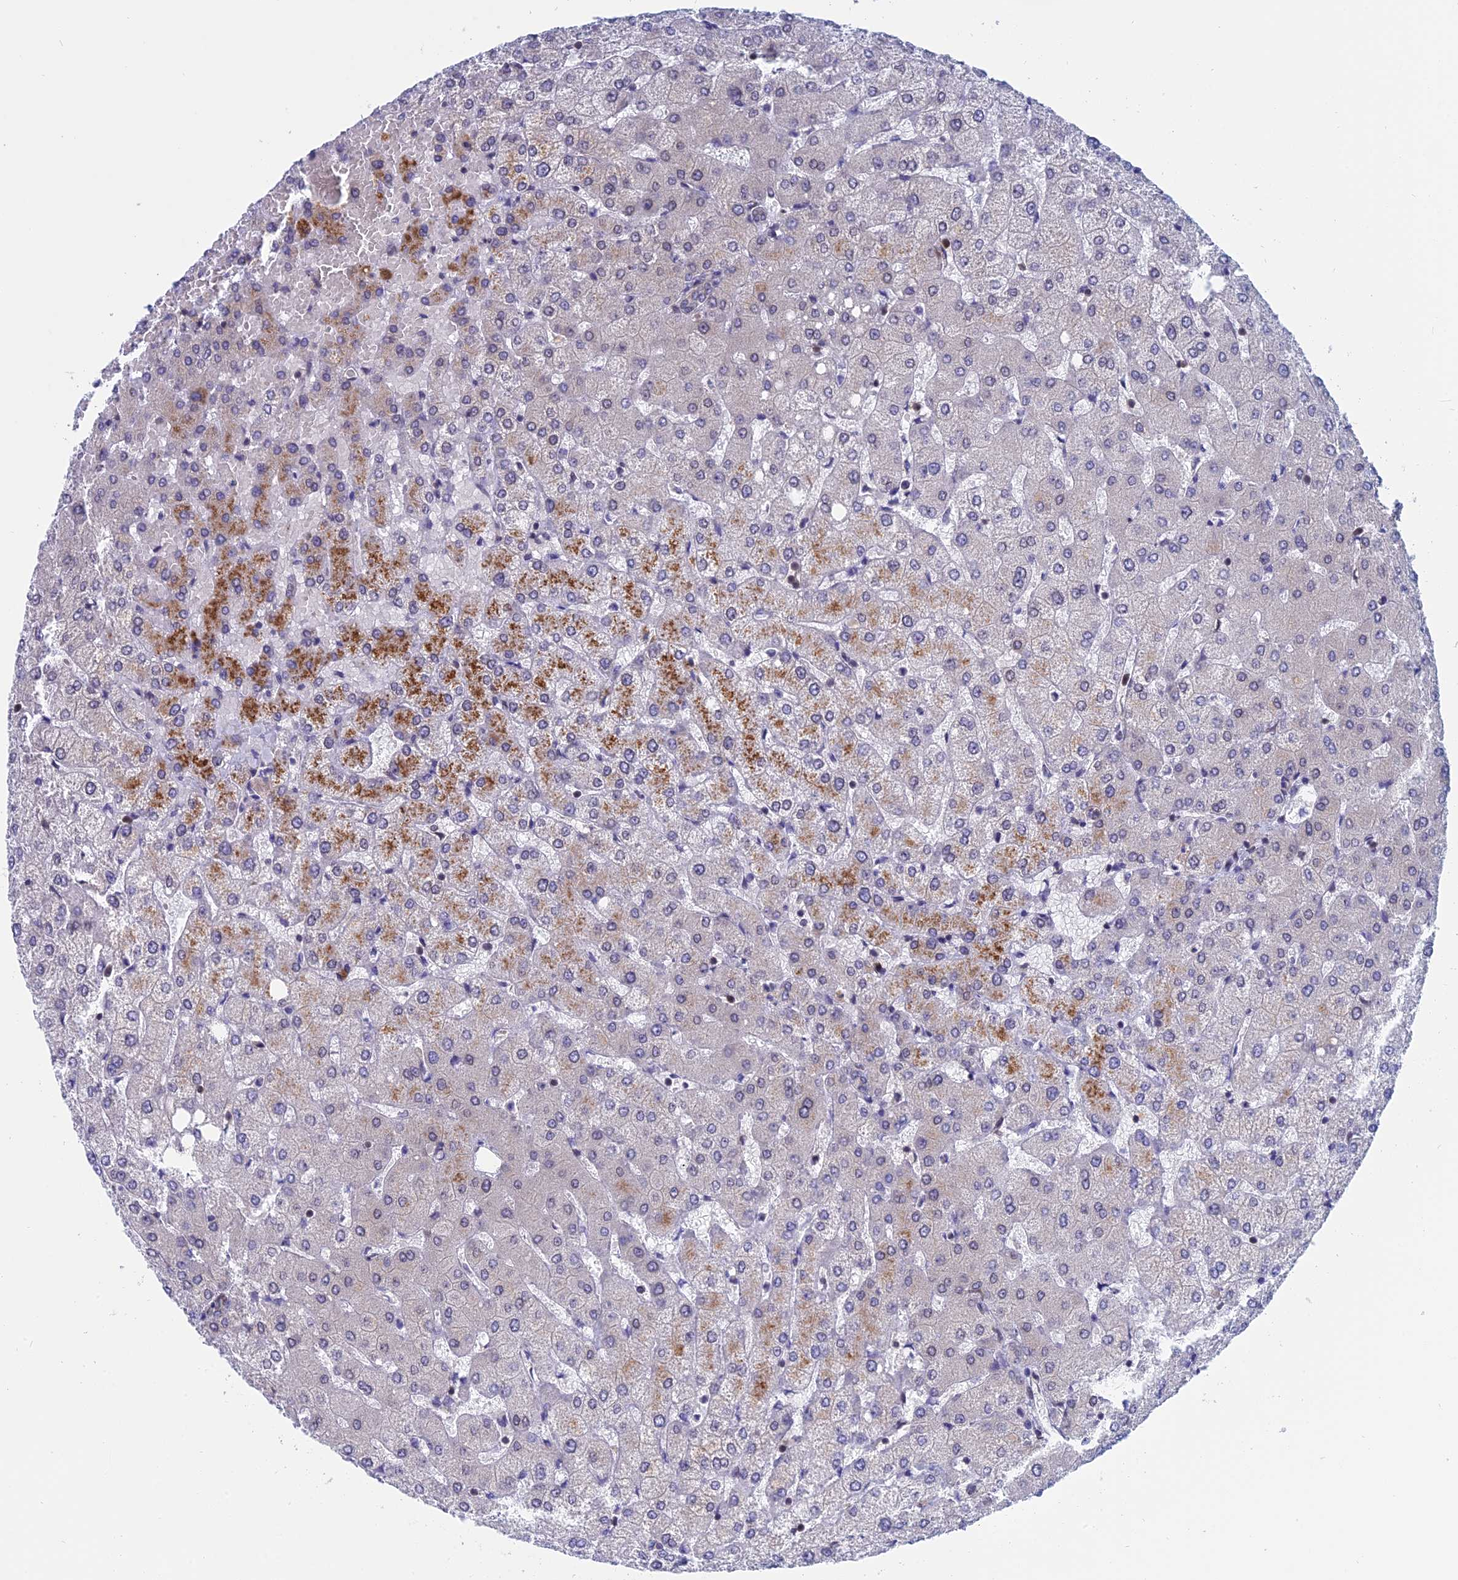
{"staining": {"intensity": "negative", "quantity": "none", "location": "none"}, "tissue": "liver", "cell_type": "Cholangiocytes", "image_type": "normal", "snomed": [{"axis": "morphology", "description": "Normal tissue, NOS"}, {"axis": "topography", "description": "Liver"}], "caption": "DAB immunohistochemical staining of normal human liver displays no significant positivity in cholangiocytes. (Brightfield microscopy of DAB (3,3'-diaminobenzidine) IHC at high magnification).", "gene": "NAA10", "patient": {"sex": "female", "age": 54}}